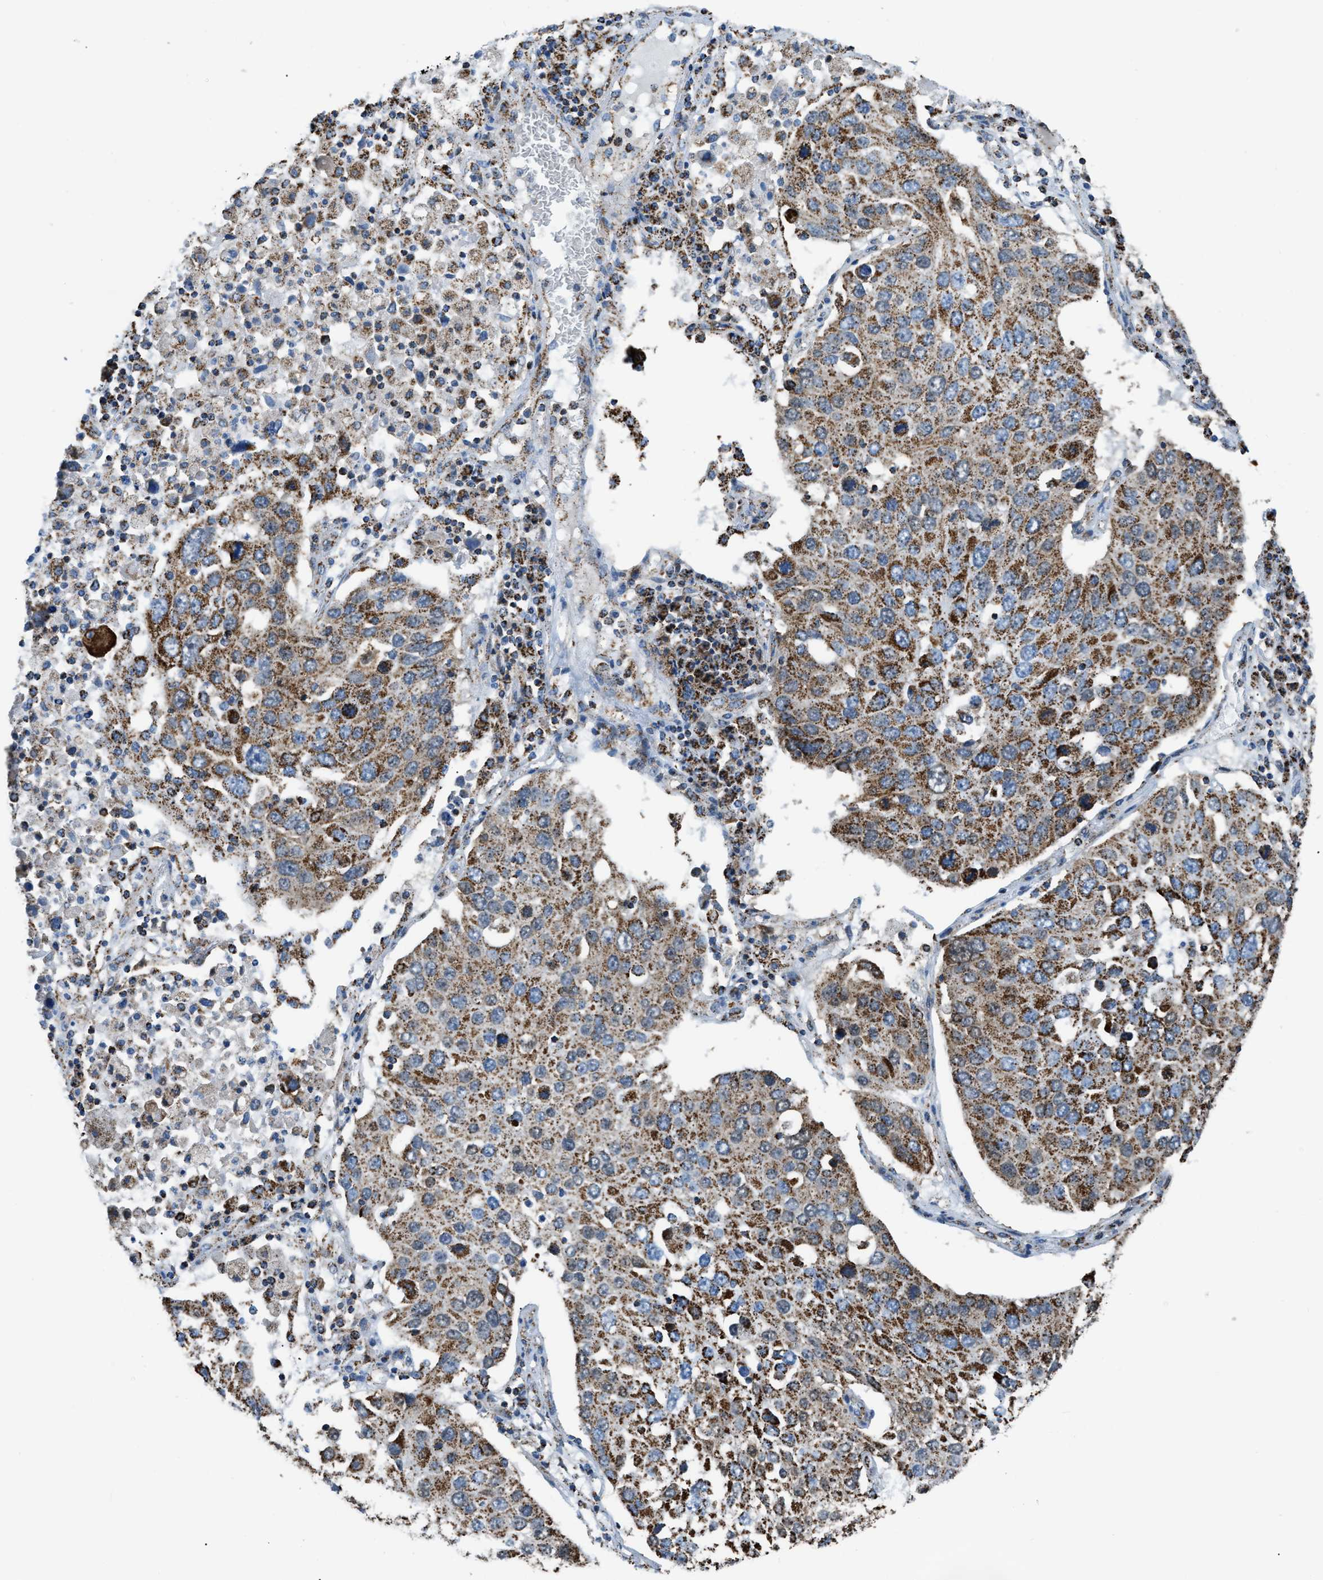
{"staining": {"intensity": "strong", "quantity": ">75%", "location": "cytoplasmic/membranous"}, "tissue": "lung cancer", "cell_type": "Tumor cells", "image_type": "cancer", "snomed": [{"axis": "morphology", "description": "Squamous cell carcinoma, NOS"}, {"axis": "topography", "description": "Lung"}], "caption": "Immunohistochemical staining of human lung cancer displays strong cytoplasmic/membranous protein expression in about >75% of tumor cells.", "gene": "ETFB", "patient": {"sex": "male", "age": 65}}